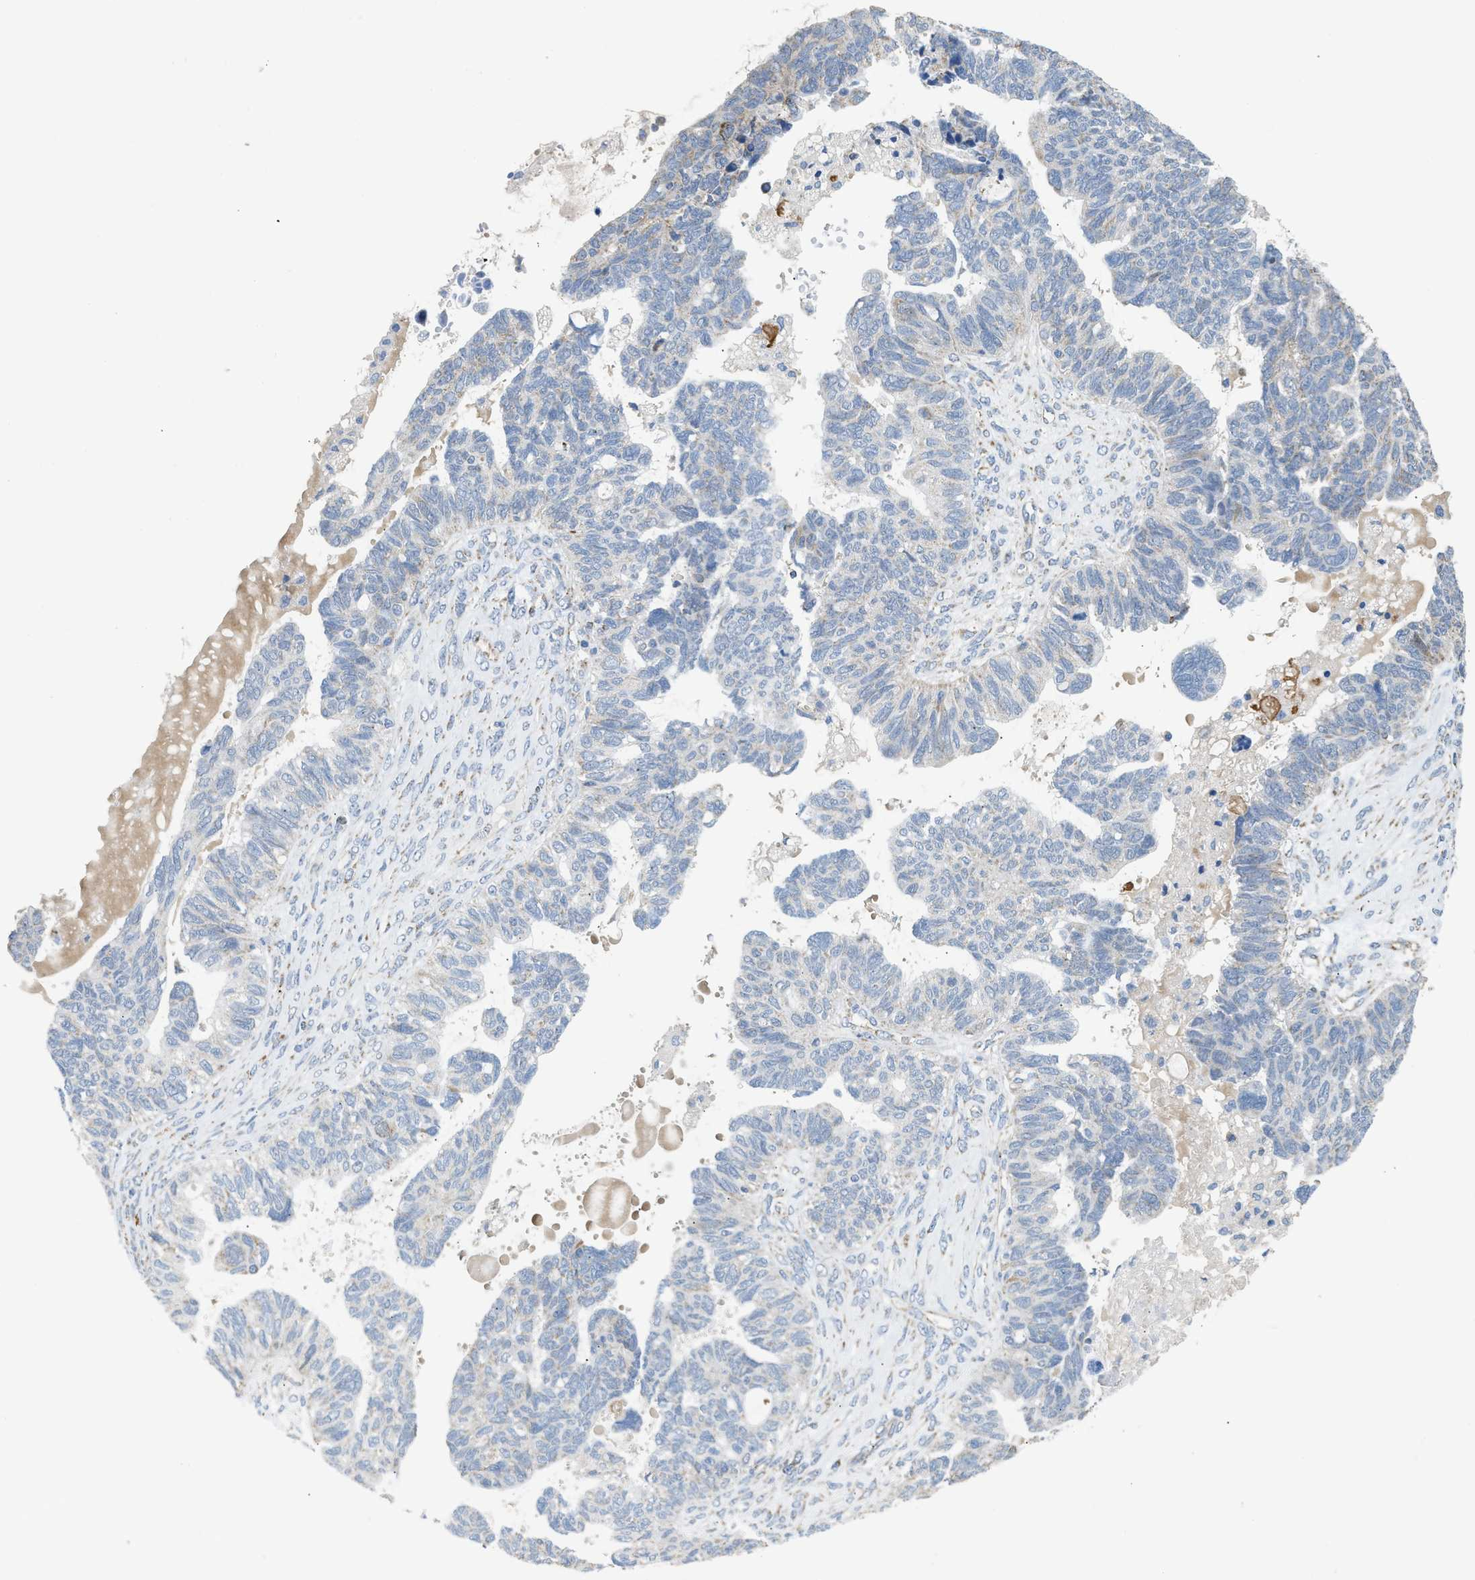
{"staining": {"intensity": "negative", "quantity": "none", "location": "none"}, "tissue": "ovarian cancer", "cell_type": "Tumor cells", "image_type": "cancer", "snomed": [{"axis": "morphology", "description": "Cystadenocarcinoma, serous, NOS"}, {"axis": "topography", "description": "Ovary"}], "caption": "Immunohistochemistry image of ovarian cancer stained for a protein (brown), which demonstrates no positivity in tumor cells.", "gene": "GOT2", "patient": {"sex": "female", "age": 79}}